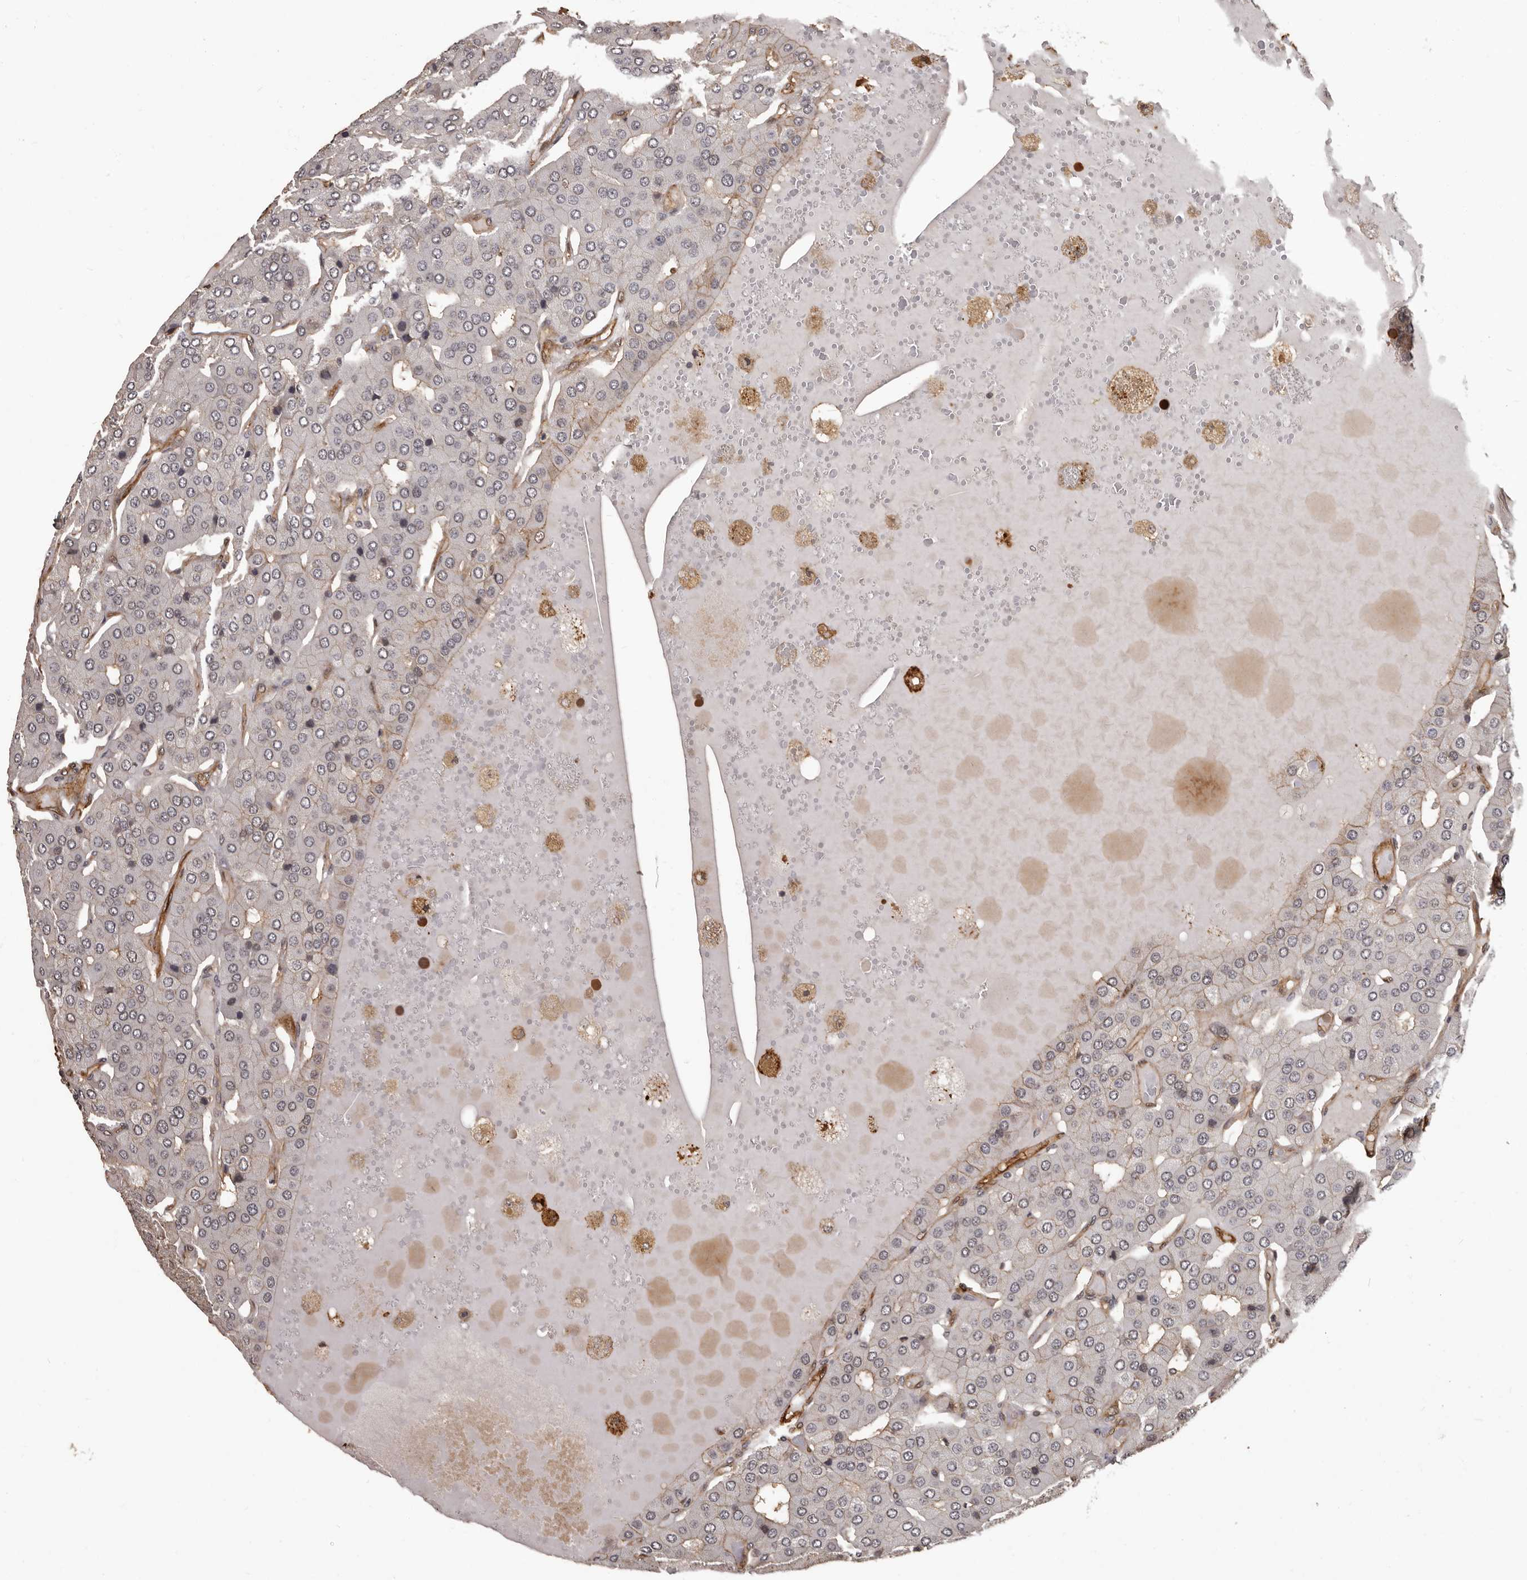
{"staining": {"intensity": "negative", "quantity": "none", "location": "none"}, "tissue": "parathyroid gland", "cell_type": "Glandular cells", "image_type": "normal", "snomed": [{"axis": "morphology", "description": "Normal tissue, NOS"}, {"axis": "morphology", "description": "Adenoma, NOS"}, {"axis": "topography", "description": "Parathyroid gland"}], "caption": "Micrograph shows no protein positivity in glandular cells of benign parathyroid gland.", "gene": "SLITRK6", "patient": {"sex": "female", "age": 86}}